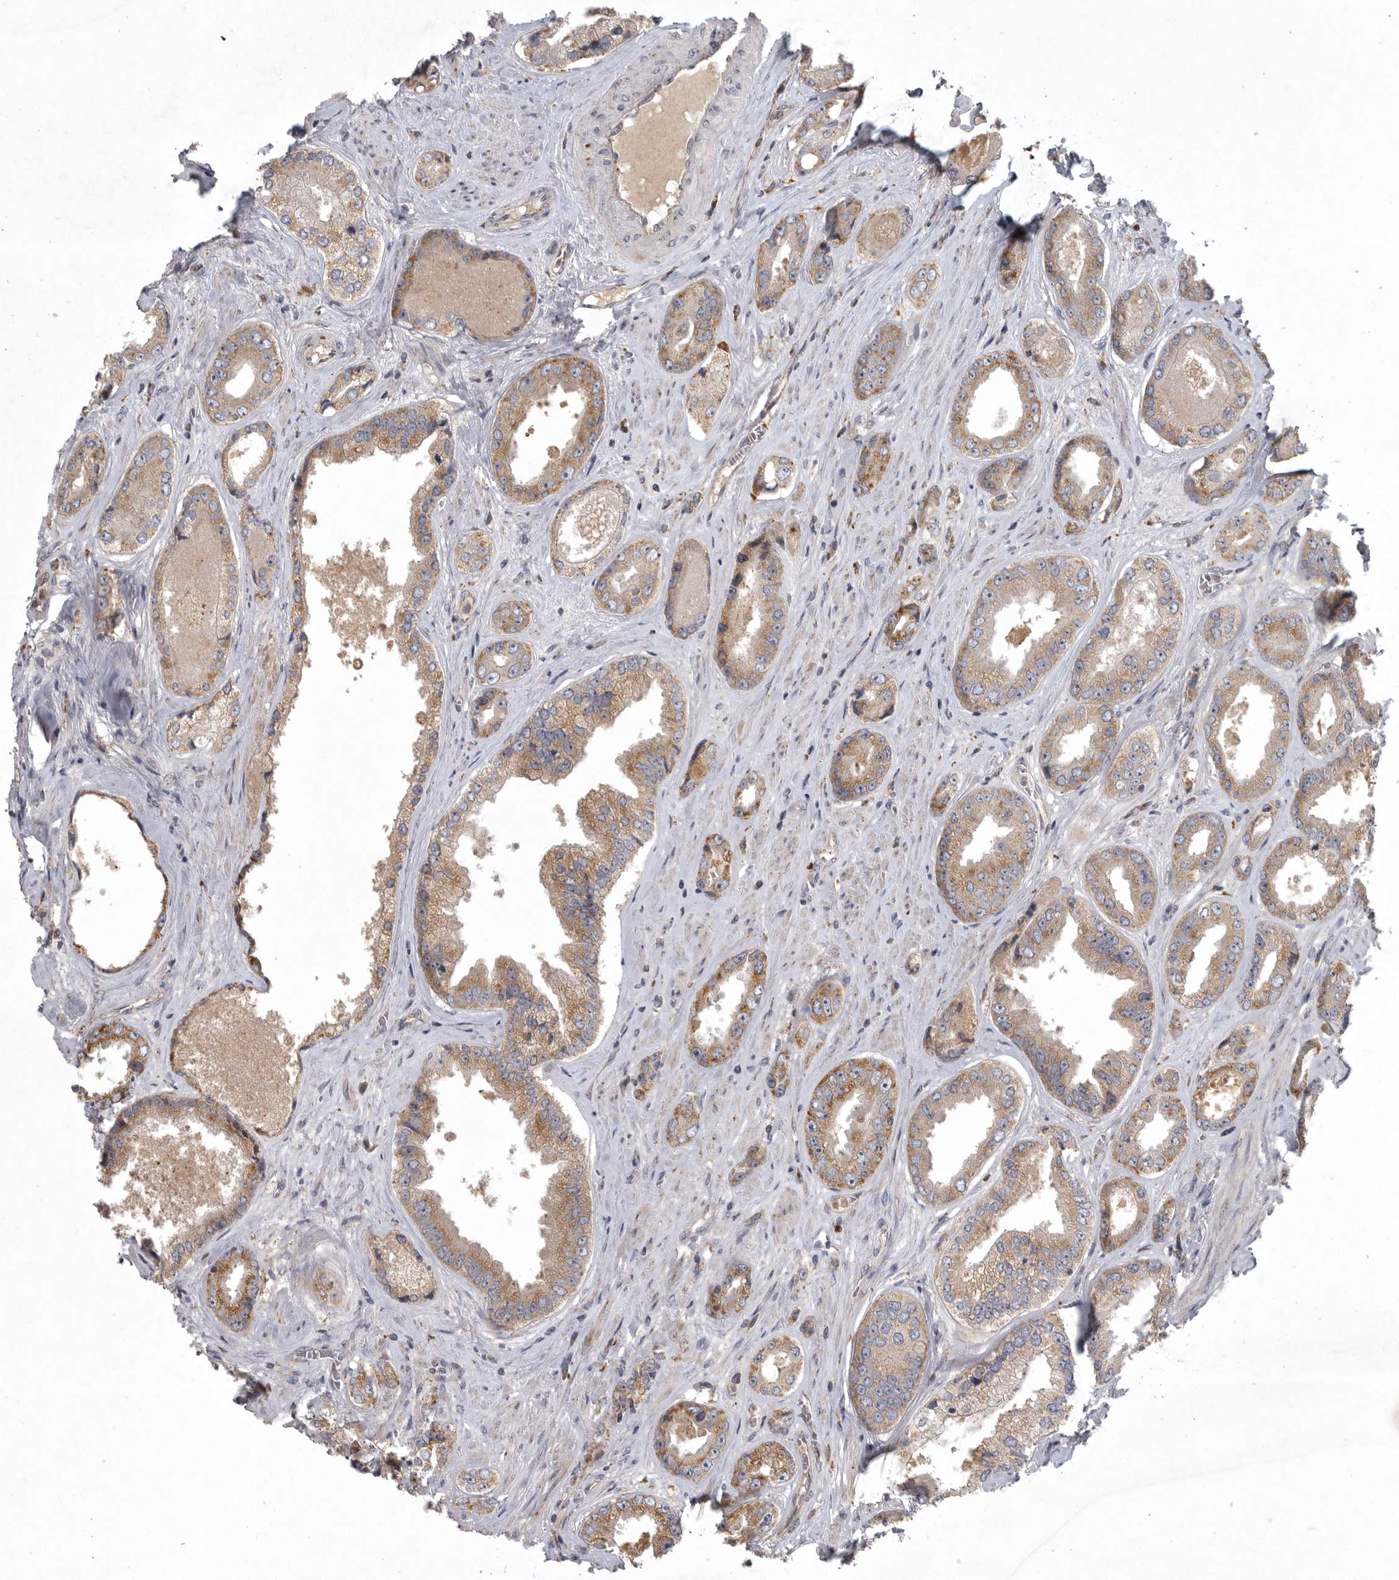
{"staining": {"intensity": "moderate", "quantity": ">75%", "location": "cytoplasmic/membranous"}, "tissue": "prostate cancer", "cell_type": "Tumor cells", "image_type": "cancer", "snomed": [{"axis": "morphology", "description": "Adenocarcinoma, High grade"}, {"axis": "topography", "description": "Prostate"}], "caption": "Human prostate cancer (adenocarcinoma (high-grade)) stained with a brown dye exhibits moderate cytoplasmic/membranous positive expression in about >75% of tumor cells.", "gene": "LAMTOR3", "patient": {"sex": "male", "age": 61}}